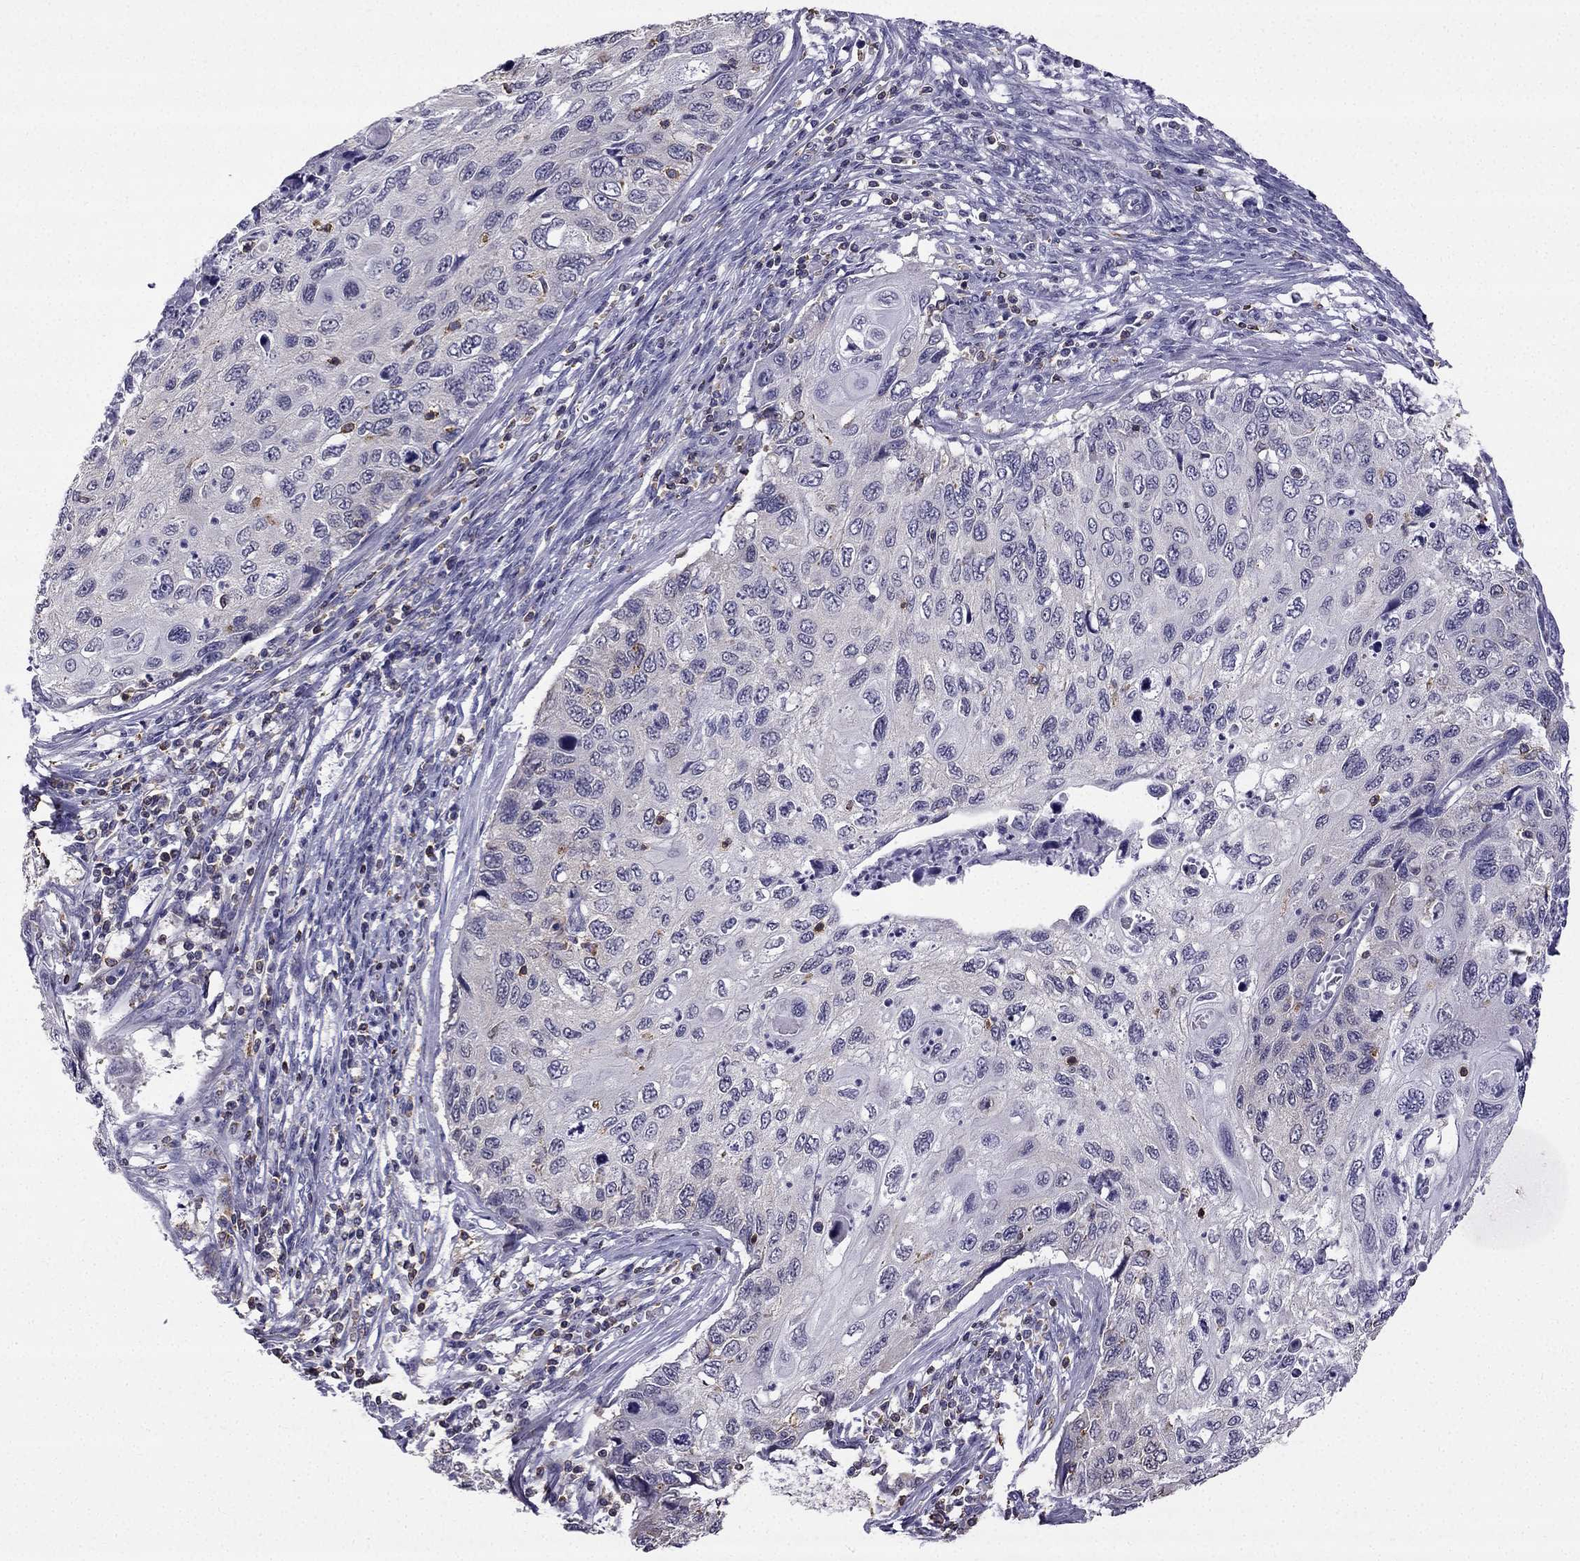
{"staining": {"intensity": "negative", "quantity": "none", "location": "none"}, "tissue": "cervical cancer", "cell_type": "Tumor cells", "image_type": "cancer", "snomed": [{"axis": "morphology", "description": "Squamous cell carcinoma, NOS"}, {"axis": "topography", "description": "Cervix"}], "caption": "IHC of human cervical squamous cell carcinoma displays no positivity in tumor cells.", "gene": "CCK", "patient": {"sex": "female", "age": 70}}